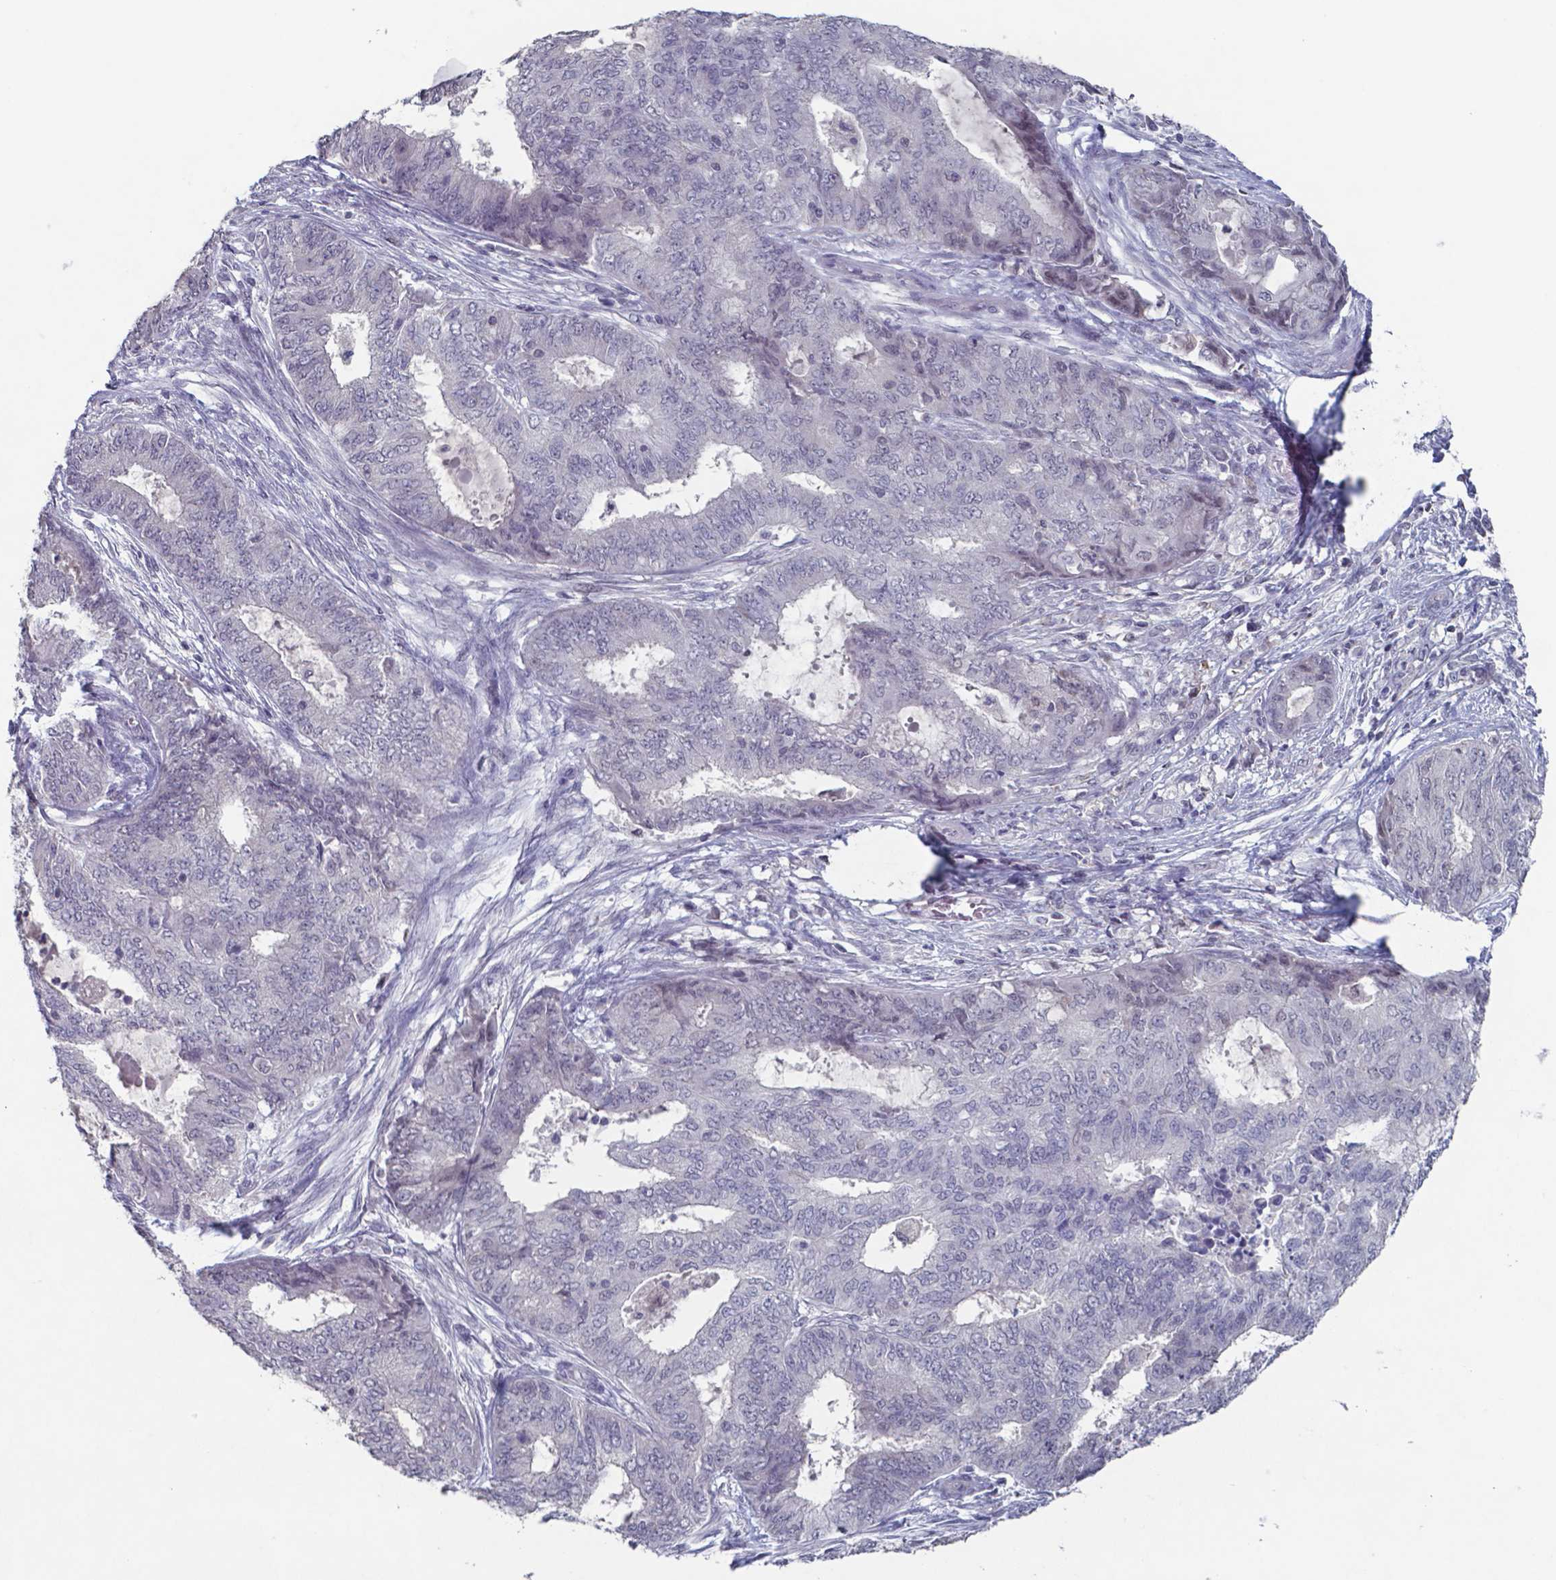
{"staining": {"intensity": "negative", "quantity": "none", "location": "none"}, "tissue": "endometrial cancer", "cell_type": "Tumor cells", "image_type": "cancer", "snomed": [{"axis": "morphology", "description": "Adenocarcinoma, NOS"}, {"axis": "topography", "description": "Endometrium"}], "caption": "Endometrial cancer (adenocarcinoma) stained for a protein using IHC exhibits no expression tumor cells.", "gene": "TDP2", "patient": {"sex": "female", "age": 62}}